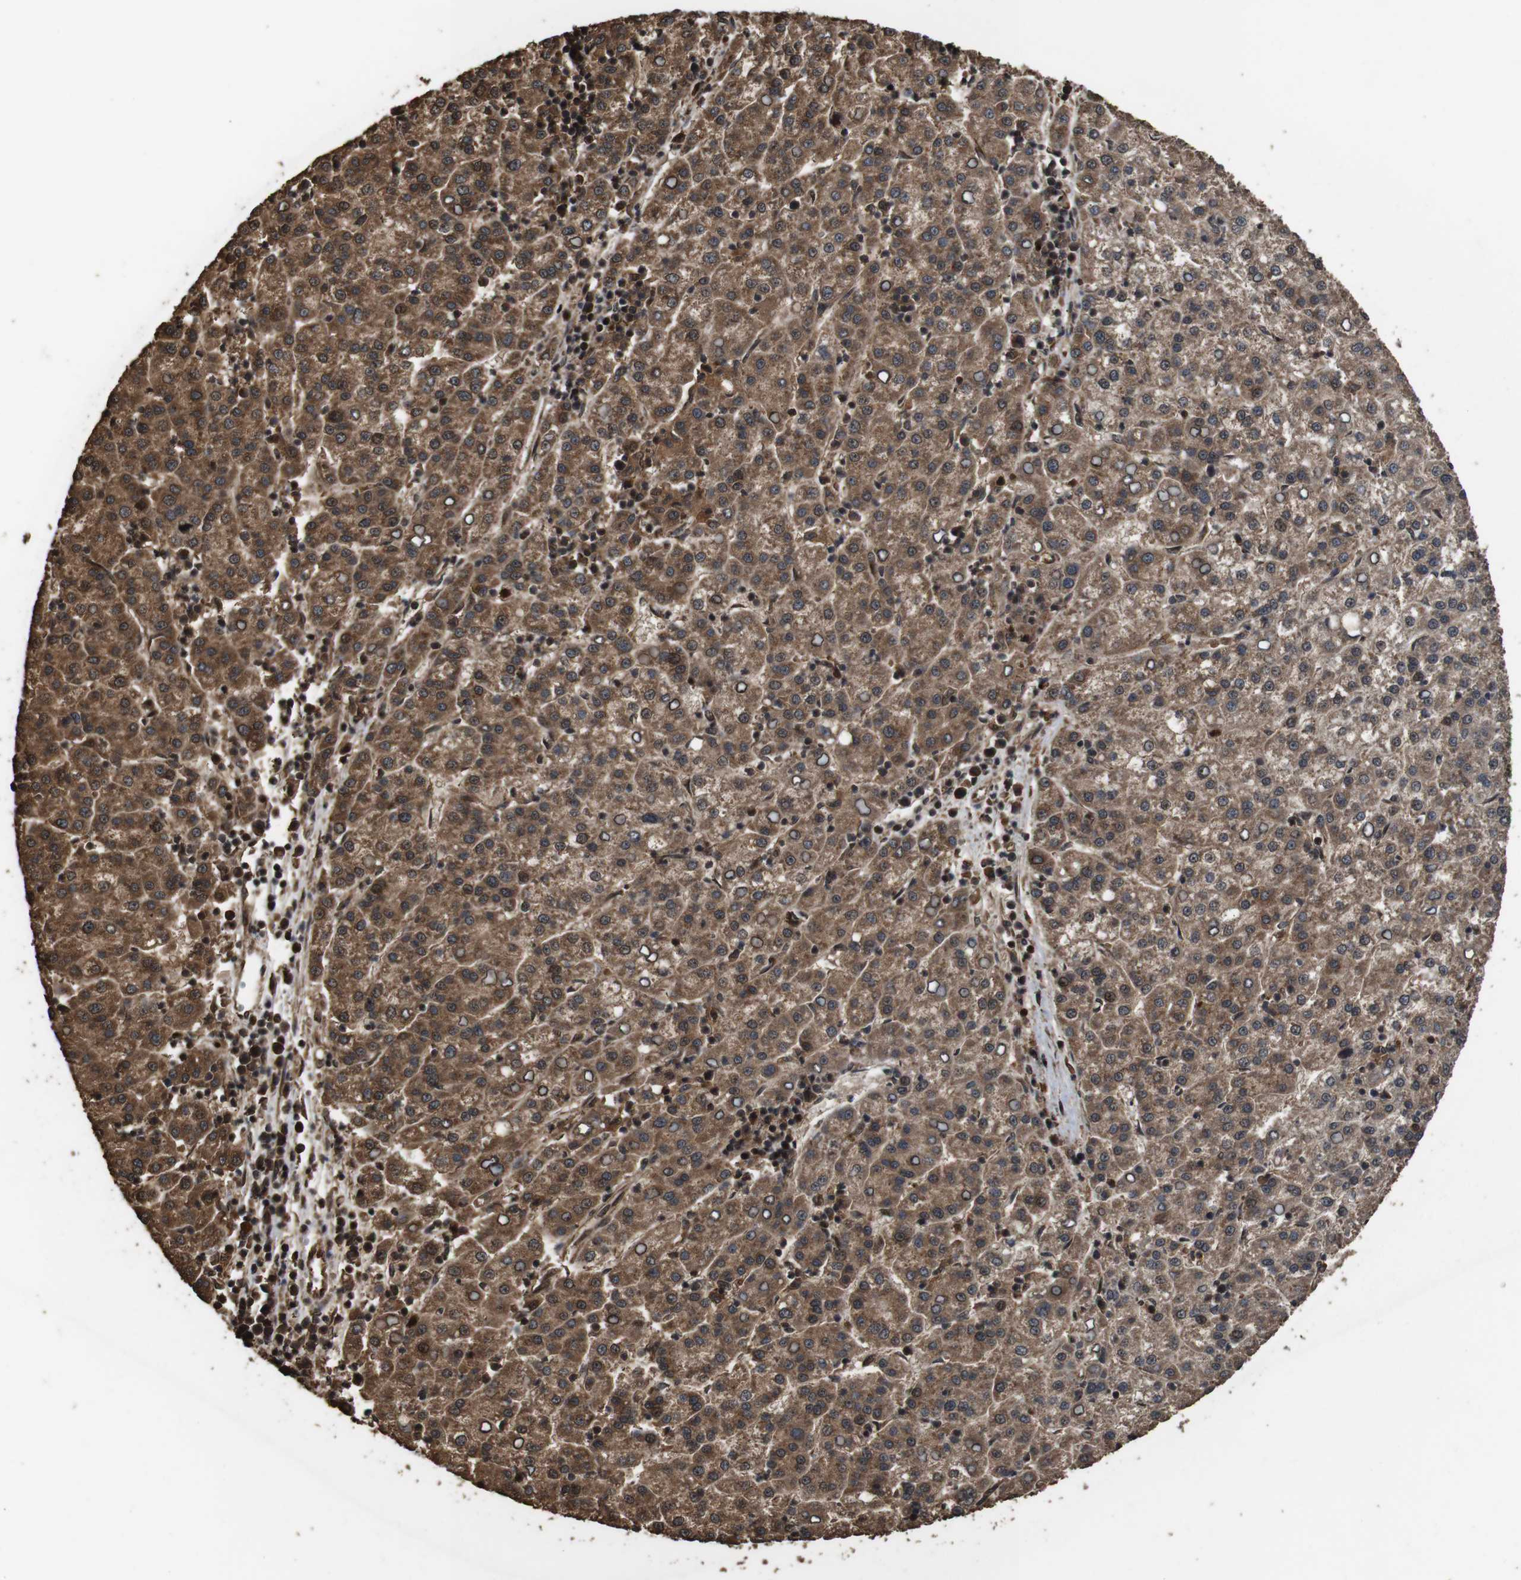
{"staining": {"intensity": "moderate", "quantity": ">75%", "location": "cytoplasmic/membranous"}, "tissue": "liver cancer", "cell_type": "Tumor cells", "image_type": "cancer", "snomed": [{"axis": "morphology", "description": "Carcinoma, Hepatocellular, NOS"}, {"axis": "topography", "description": "Liver"}], "caption": "A histopathology image showing moderate cytoplasmic/membranous positivity in about >75% of tumor cells in hepatocellular carcinoma (liver), as visualized by brown immunohistochemical staining.", "gene": "RRAS2", "patient": {"sex": "female", "age": 58}}